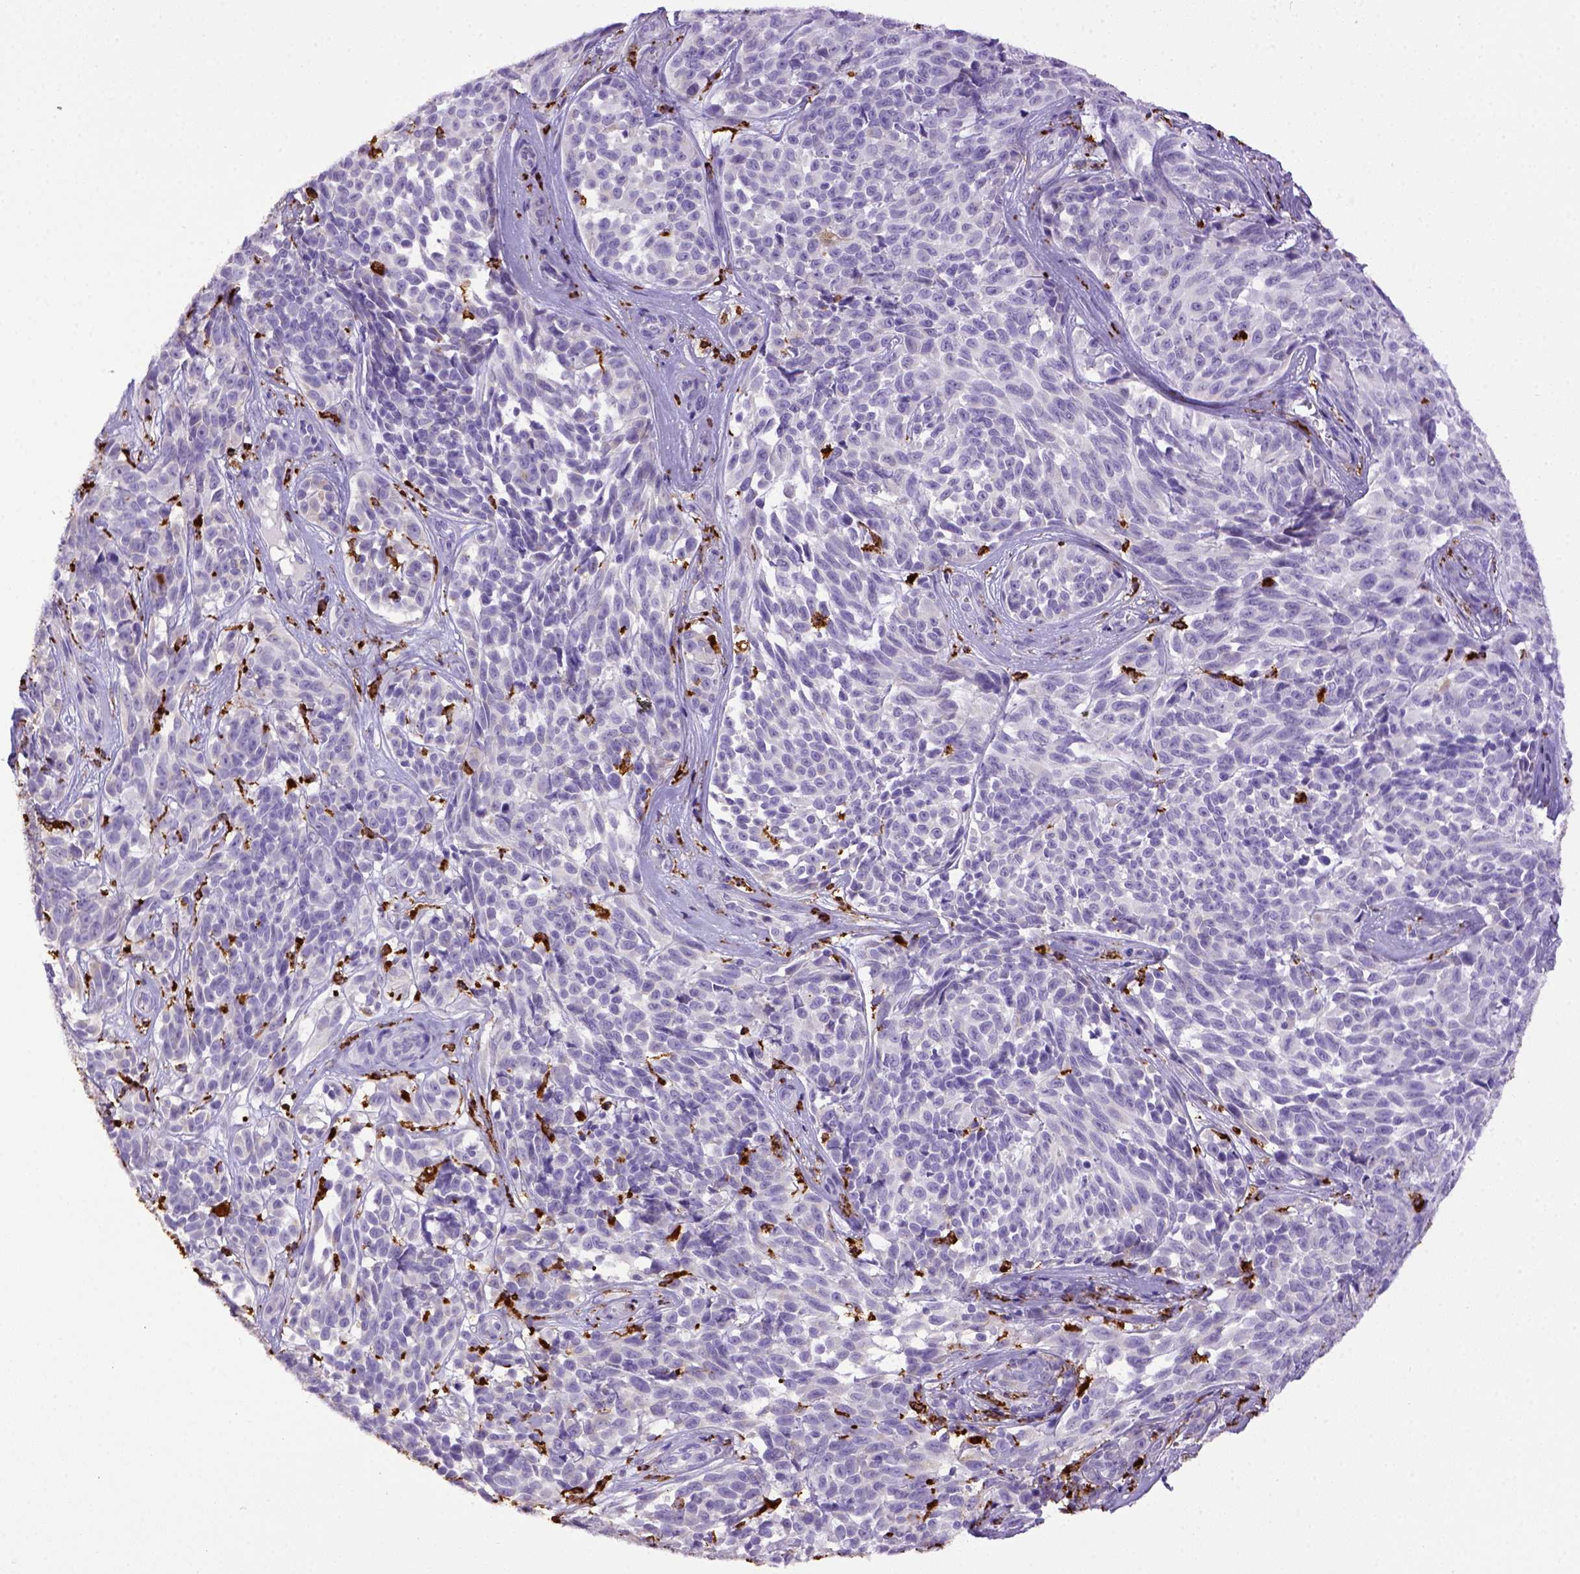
{"staining": {"intensity": "negative", "quantity": "none", "location": "none"}, "tissue": "melanoma", "cell_type": "Tumor cells", "image_type": "cancer", "snomed": [{"axis": "morphology", "description": "Malignant melanoma, NOS"}, {"axis": "topography", "description": "Skin"}], "caption": "Immunohistochemistry (IHC) of melanoma reveals no positivity in tumor cells.", "gene": "CD68", "patient": {"sex": "female", "age": 88}}